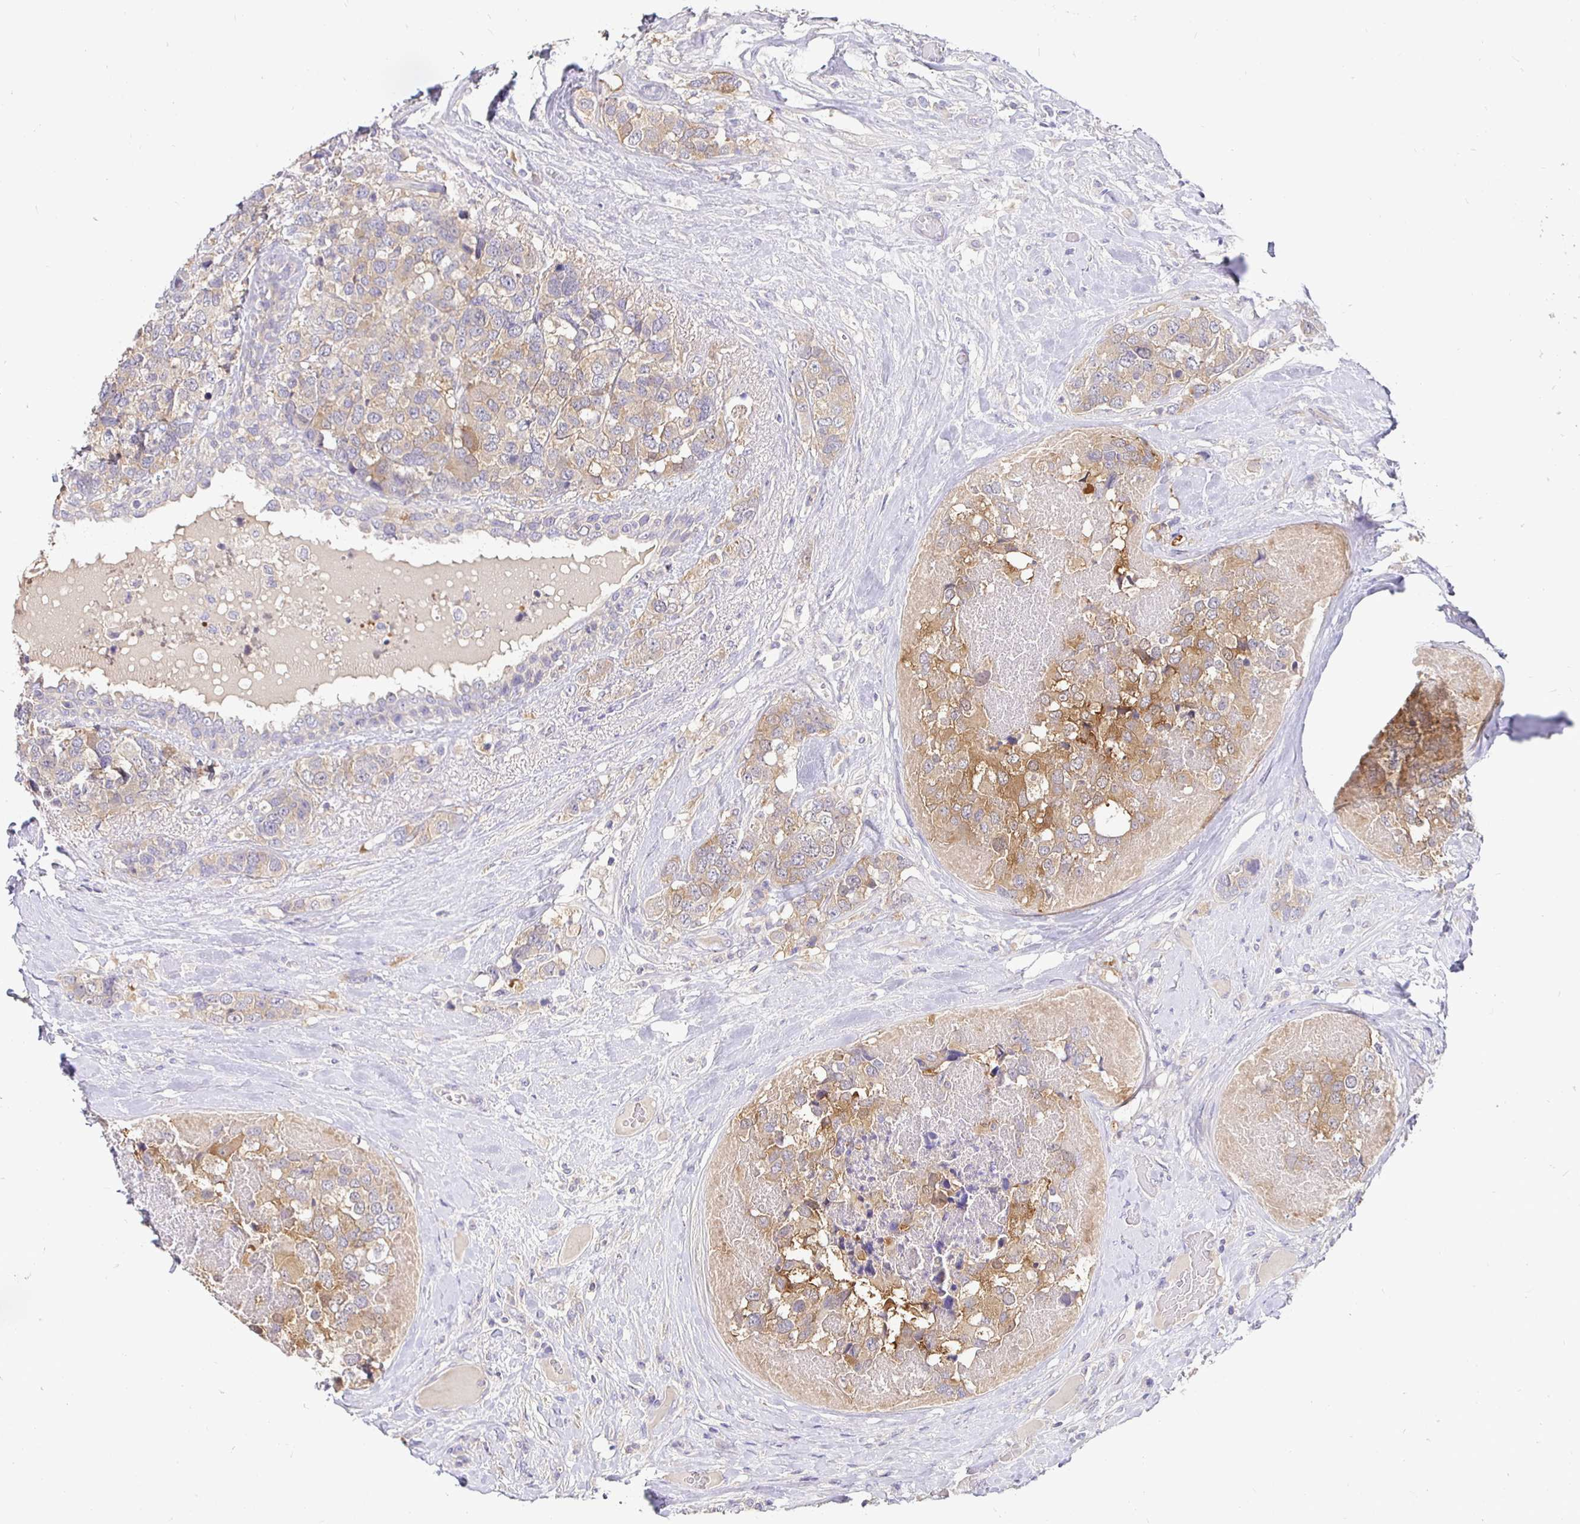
{"staining": {"intensity": "weak", "quantity": ">75%", "location": "cytoplasmic/membranous"}, "tissue": "breast cancer", "cell_type": "Tumor cells", "image_type": "cancer", "snomed": [{"axis": "morphology", "description": "Lobular carcinoma"}, {"axis": "topography", "description": "Breast"}], "caption": "An immunohistochemistry (IHC) histopathology image of neoplastic tissue is shown. Protein staining in brown labels weak cytoplasmic/membranous positivity in breast lobular carcinoma within tumor cells.", "gene": "KIF21A", "patient": {"sex": "female", "age": 59}}